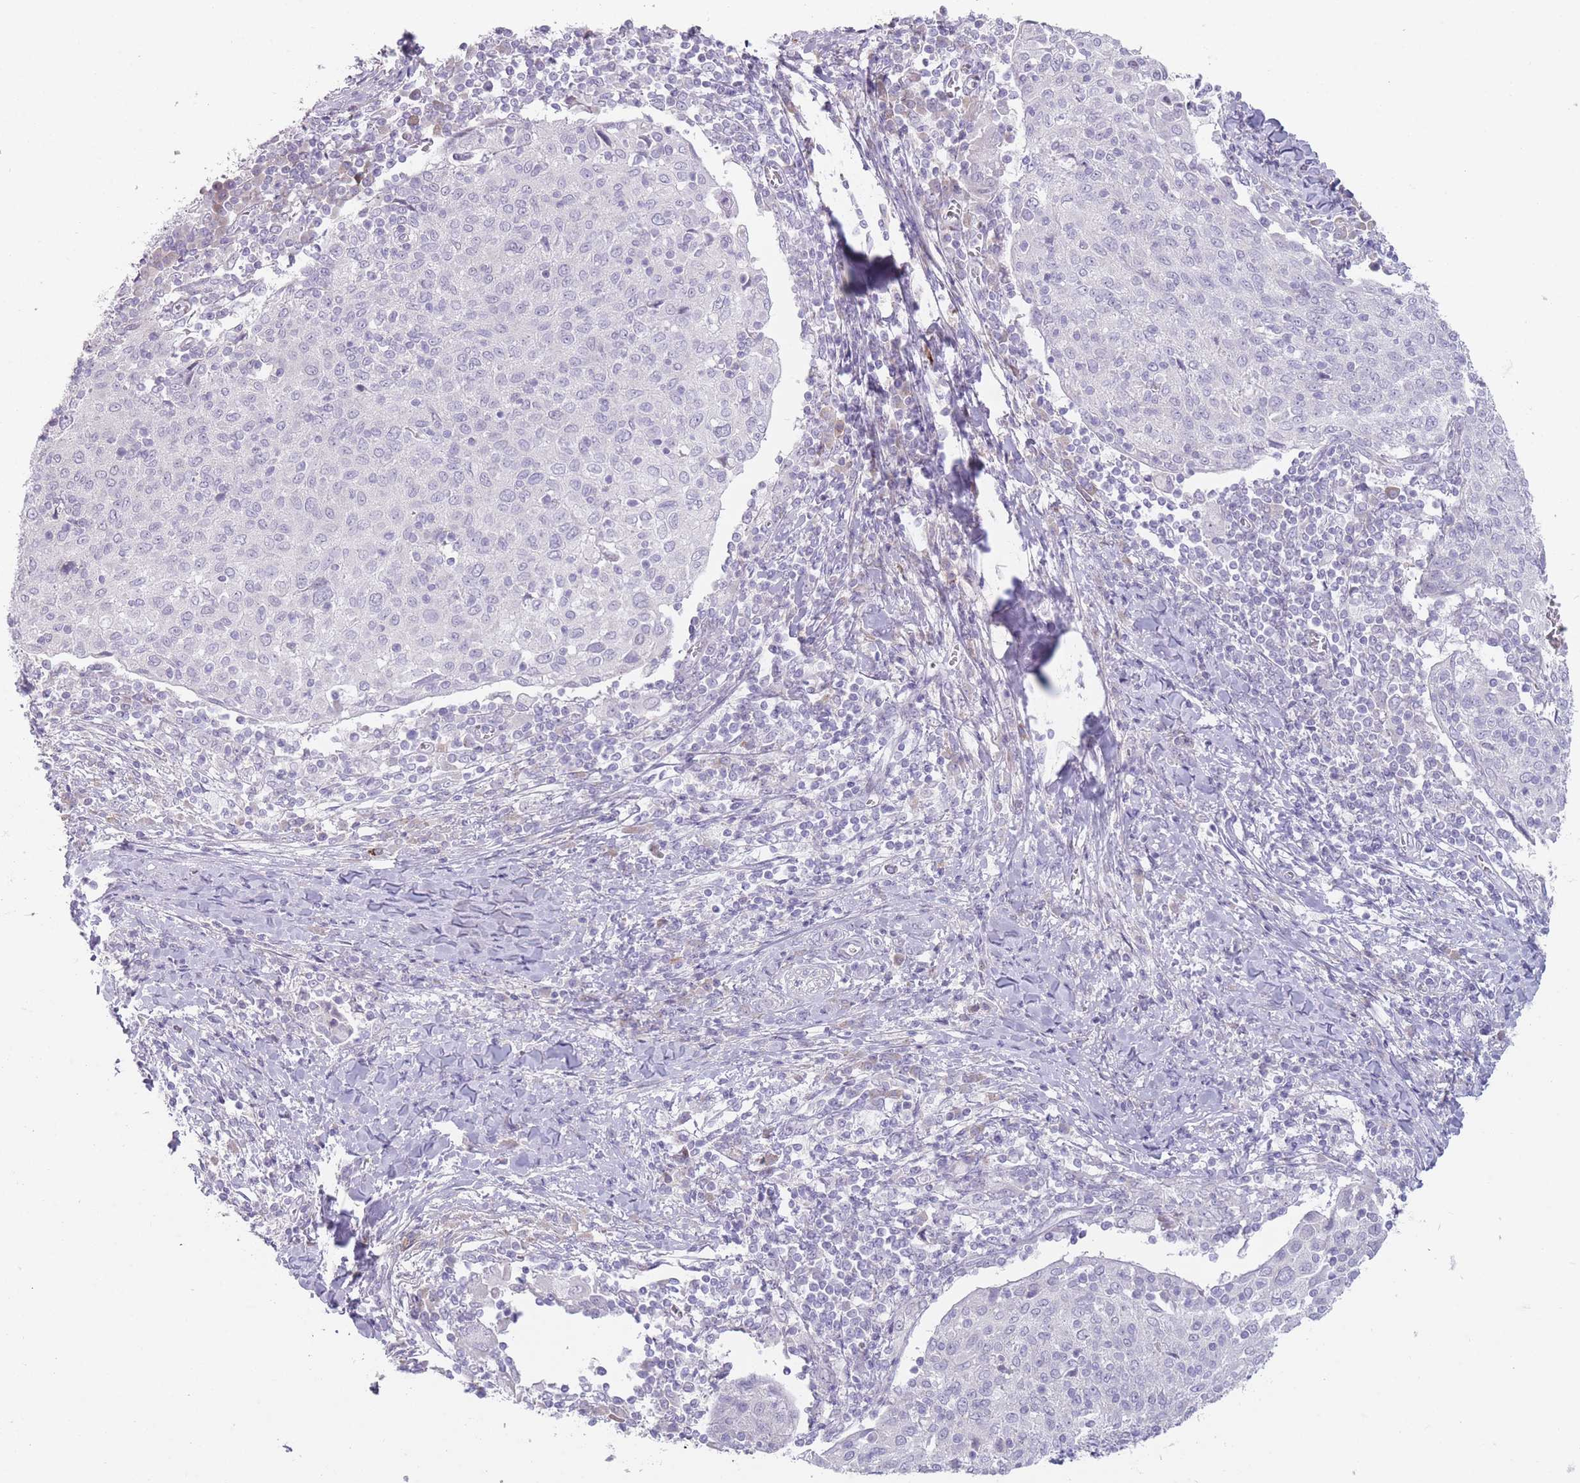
{"staining": {"intensity": "negative", "quantity": "none", "location": "none"}, "tissue": "cervical cancer", "cell_type": "Tumor cells", "image_type": "cancer", "snomed": [{"axis": "morphology", "description": "Squamous cell carcinoma, NOS"}, {"axis": "topography", "description": "Cervix"}], "caption": "A high-resolution image shows immunohistochemistry staining of squamous cell carcinoma (cervical), which shows no significant expression in tumor cells. Brightfield microscopy of immunohistochemistry (IHC) stained with DAB (brown) and hematoxylin (blue), captured at high magnification.", "gene": "PAIP2B", "patient": {"sex": "female", "age": 52}}